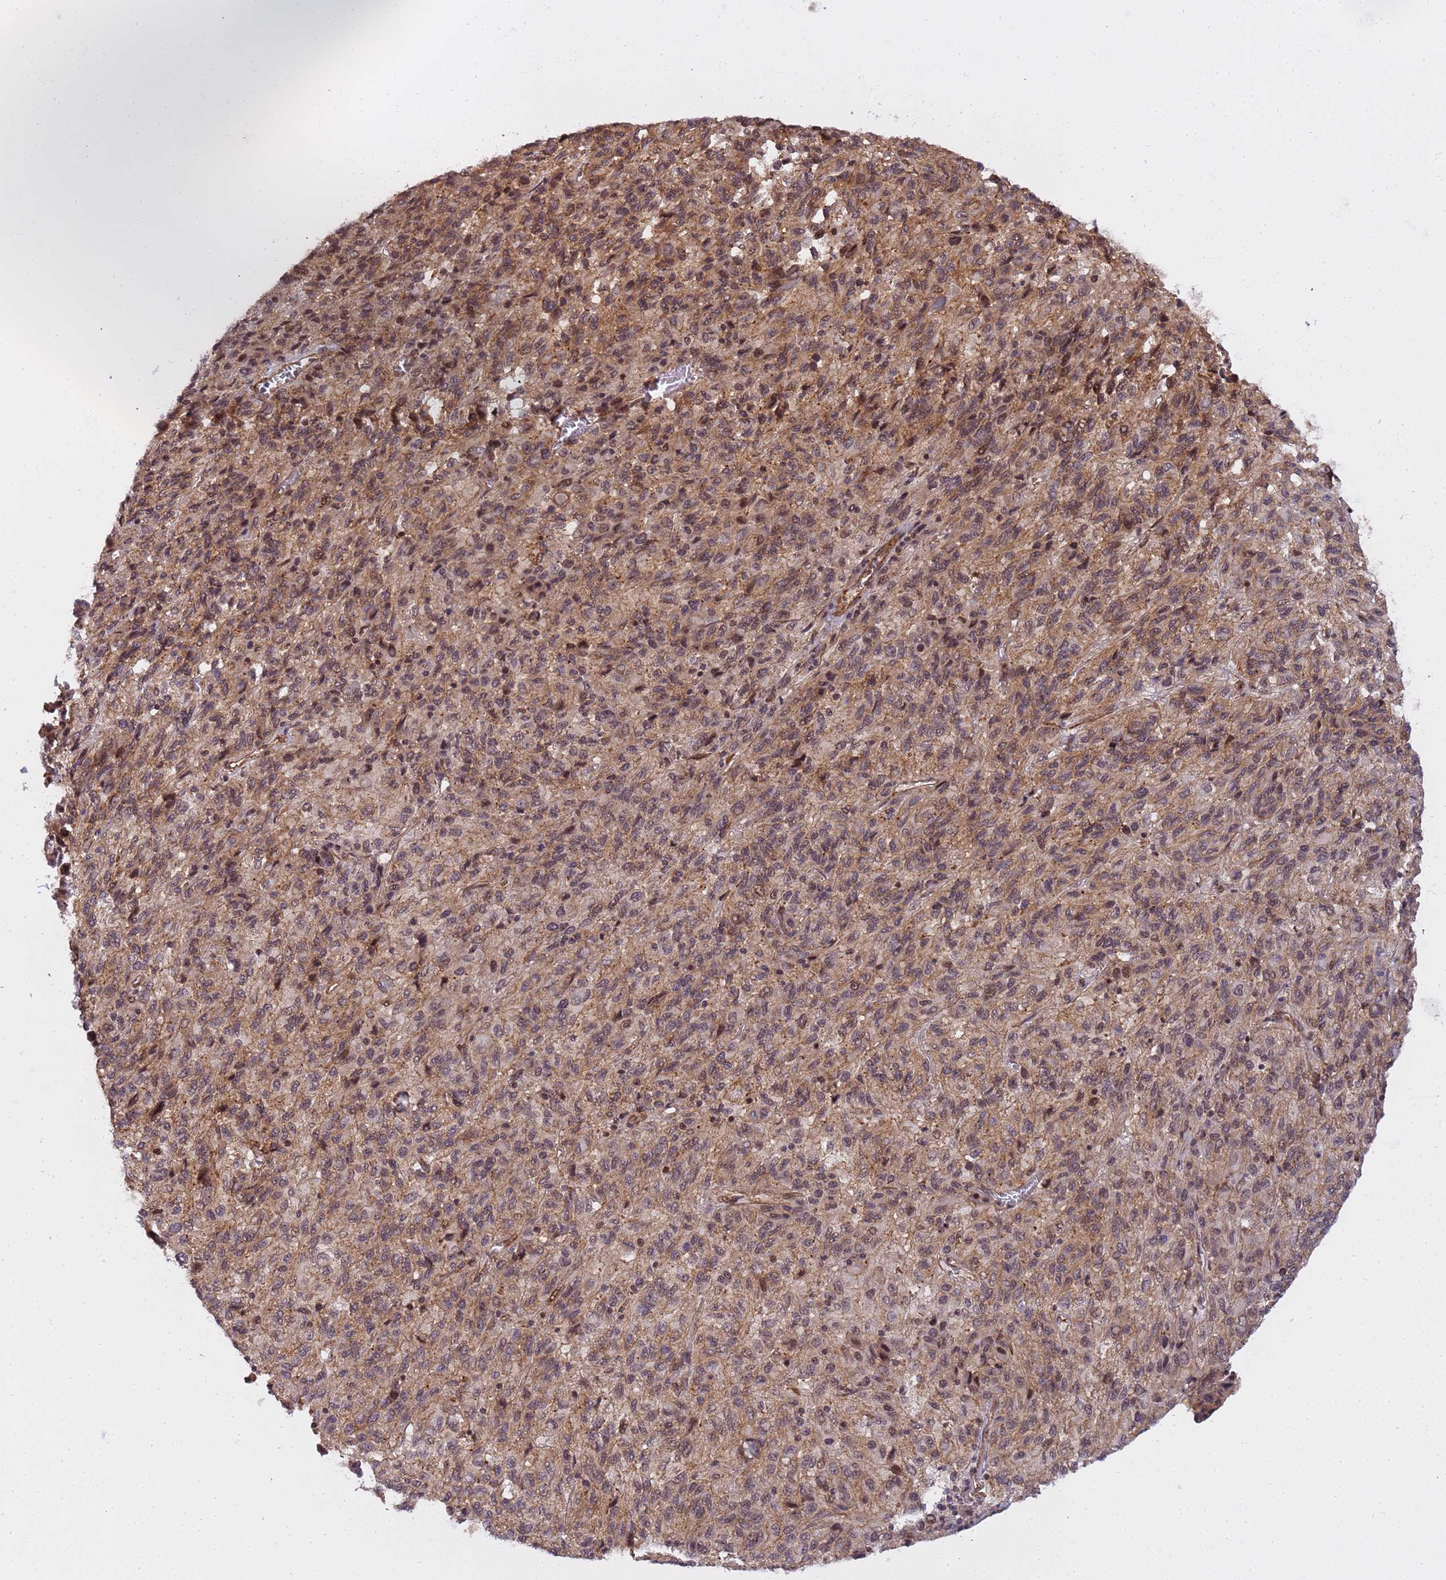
{"staining": {"intensity": "weak", "quantity": "25%-75%", "location": "nuclear"}, "tissue": "melanoma", "cell_type": "Tumor cells", "image_type": "cancer", "snomed": [{"axis": "morphology", "description": "Malignant melanoma, Metastatic site"}, {"axis": "topography", "description": "Lung"}], "caption": "Melanoma stained with a brown dye demonstrates weak nuclear positive staining in approximately 25%-75% of tumor cells.", "gene": "EMC2", "patient": {"sex": "male", "age": 64}}